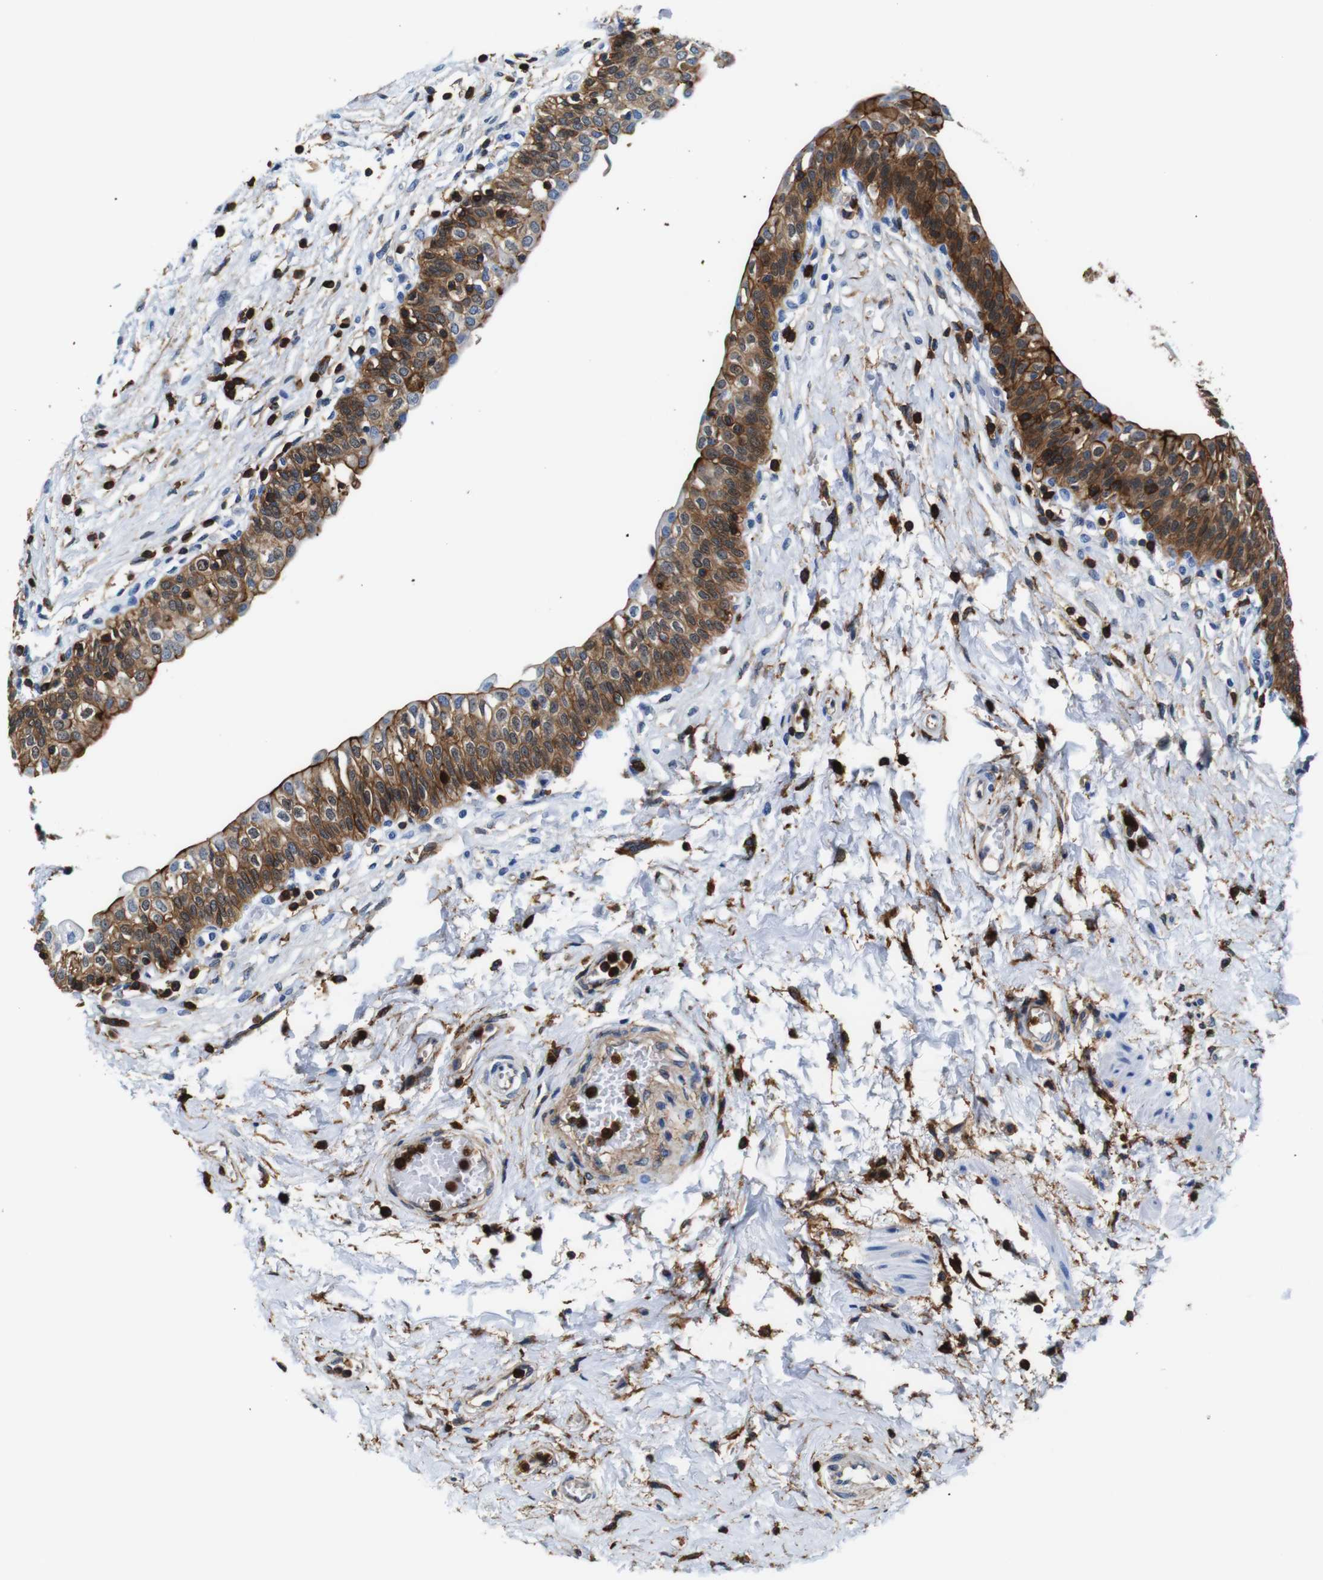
{"staining": {"intensity": "moderate", "quantity": ">75%", "location": "cytoplasmic/membranous"}, "tissue": "urinary bladder", "cell_type": "Urothelial cells", "image_type": "normal", "snomed": [{"axis": "morphology", "description": "Normal tissue, NOS"}, {"axis": "topography", "description": "Urinary bladder"}], "caption": "DAB (3,3'-diaminobenzidine) immunohistochemical staining of normal human urinary bladder displays moderate cytoplasmic/membranous protein positivity in about >75% of urothelial cells. (DAB (3,3'-diaminobenzidine) IHC, brown staining for protein, blue staining for nuclei).", "gene": "ANXA1", "patient": {"sex": "male", "age": 55}}